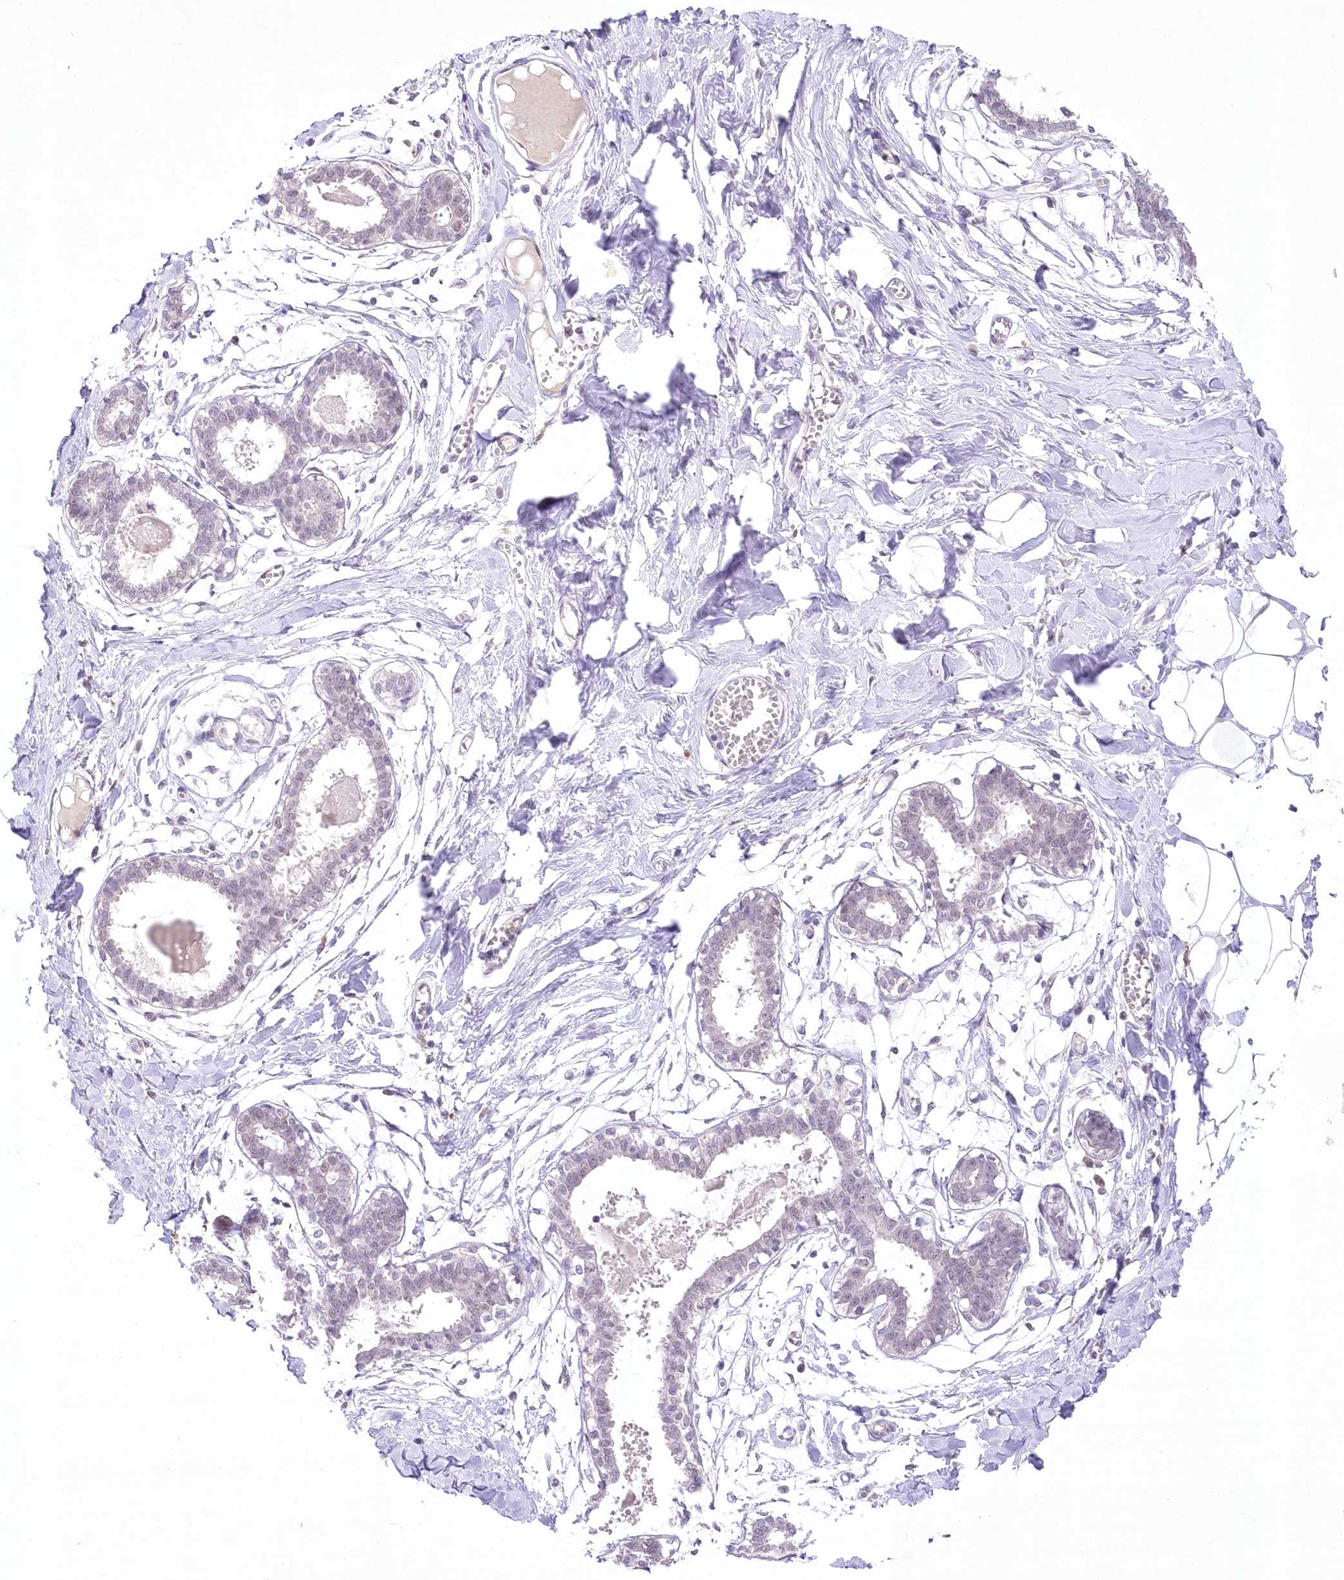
{"staining": {"intensity": "negative", "quantity": "none", "location": "none"}, "tissue": "breast", "cell_type": "Adipocytes", "image_type": "normal", "snomed": [{"axis": "morphology", "description": "Normal tissue, NOS"}, {"axis": "topography", "description": "Breast"}], "caption": "Adipocytes show no significant staining in unremarkable breast. (Brightfield microscopy of DAB (3,3'-diaminobenzidine) immunohistochemistry (IHC) at high magnification).", "gene": "ENSG00000275740", "patient": {"sex": "female", "age": 27}}